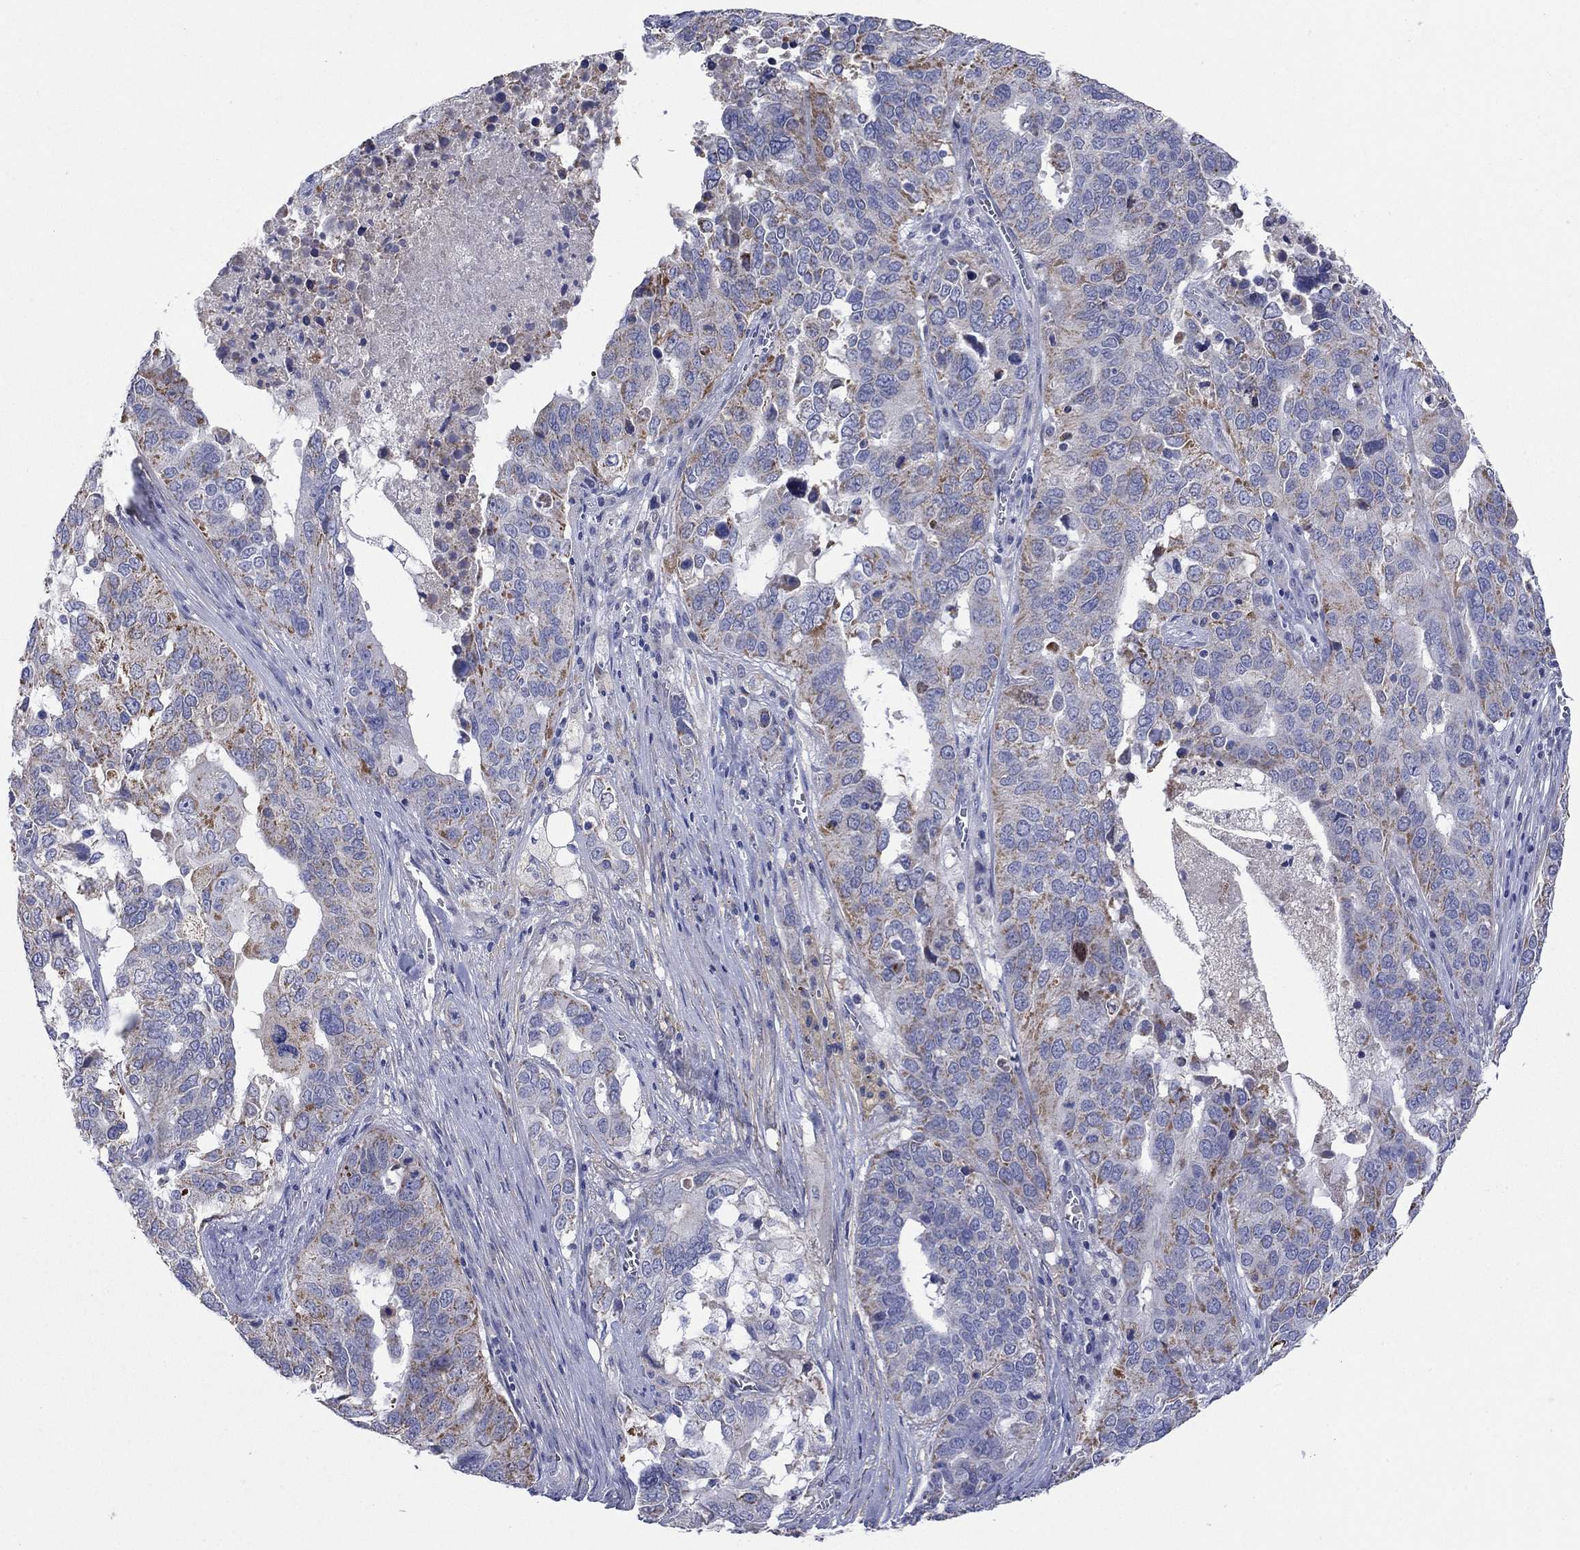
{"staining": {"intensity": "moderate", "quantity": "25%-75%", "location": "cytoplasmic/membranous"}, "tissue": "ovarian cancer", "cell_type": "Tumor cells", "image_type": "cancer", "snomed": [{"axis": "morphology", "description": "Carcinoma, endometroid"}, {"axis": "topography", "description": "Soft tissue"}, {"axis": "topography", "description": "Ovary"}], "caption": "Moderate cytoplasmic/membranous staining is present in about 25%-75% of tumor cells in ovarian endometroid carcinoma.", "gene": "CLVS1", "patient": {"sex": "female", "age": 52}}